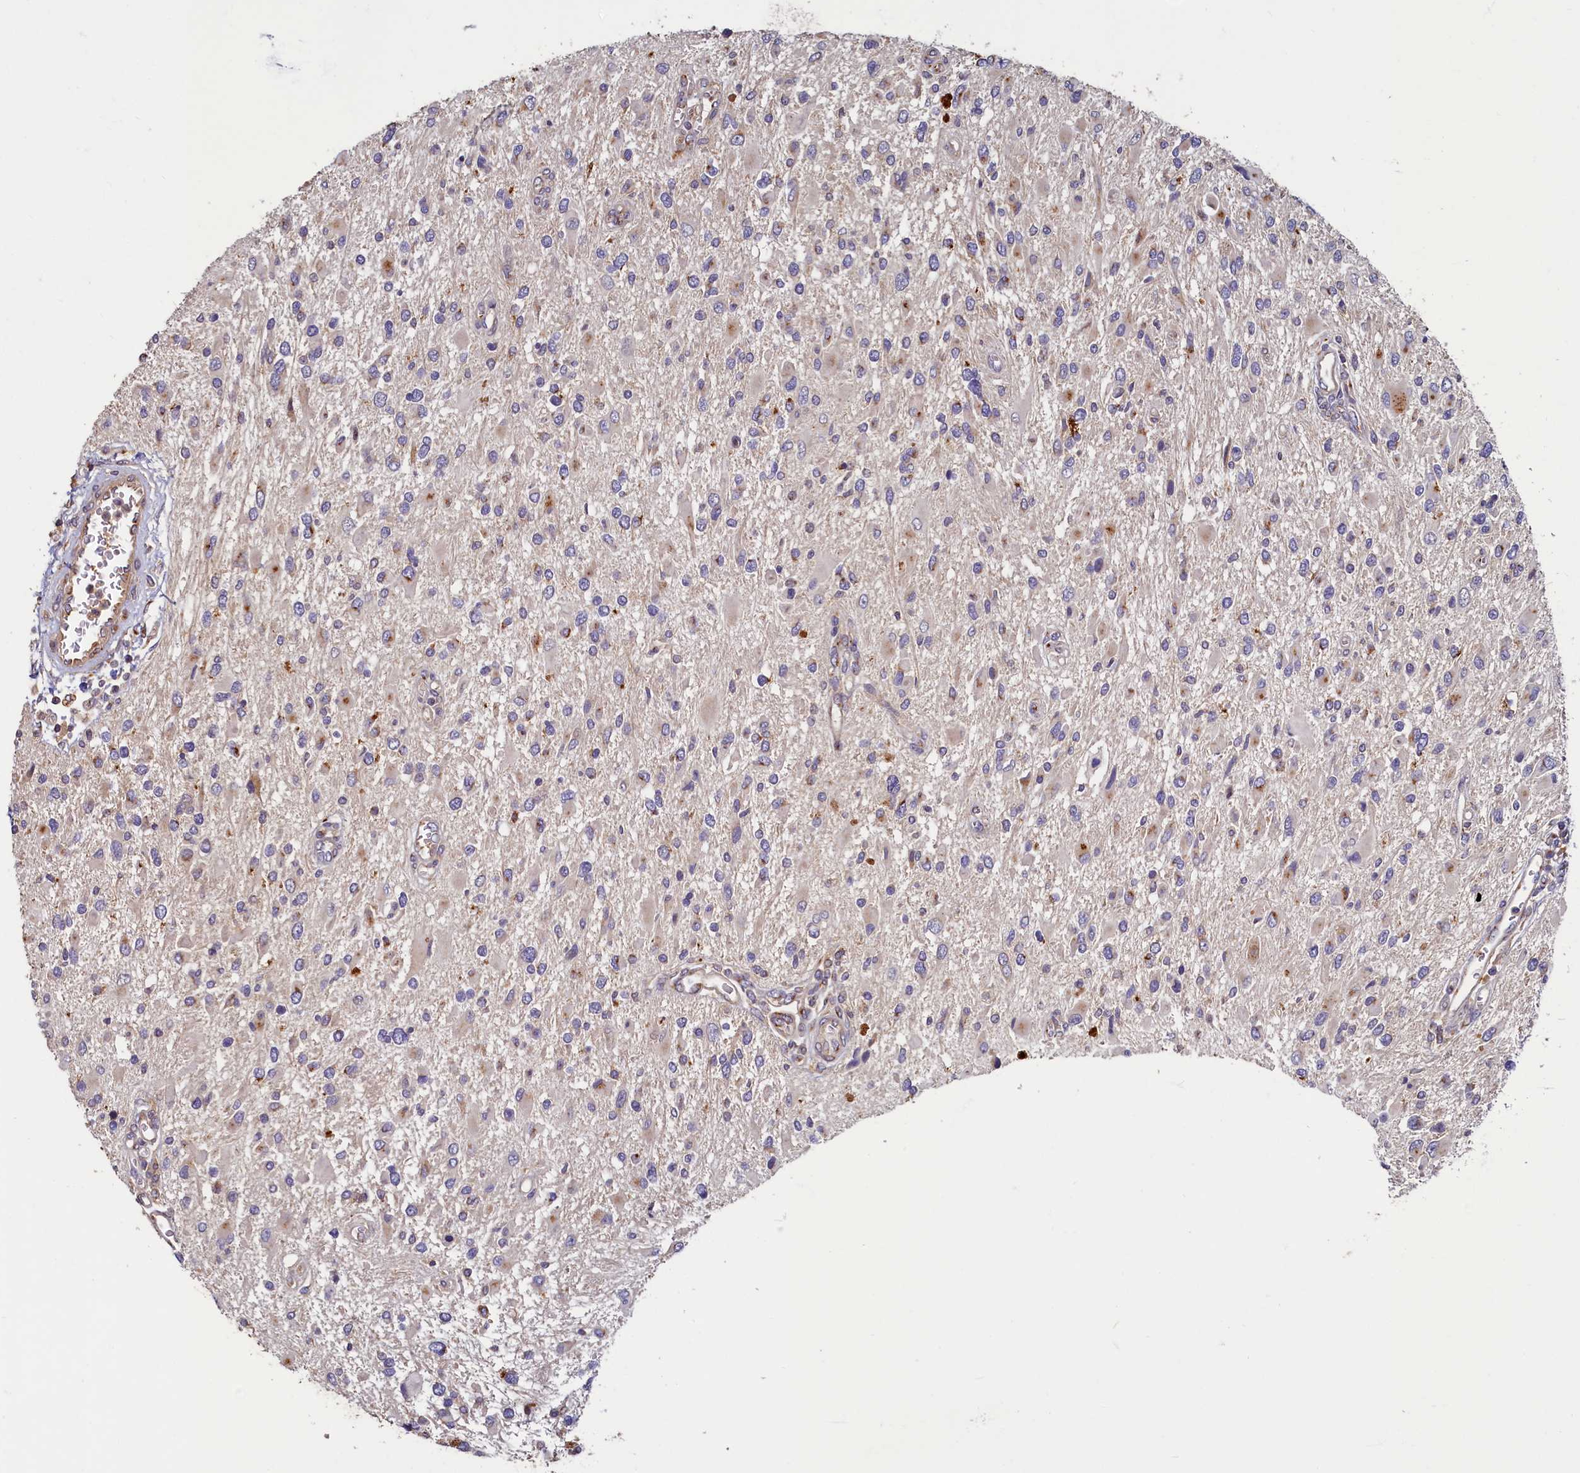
{"staining": {"intensity": "weak", "quantity": "<25%", "location": "cytoplasmic/membranous"}, "tissue": "glioma", "cell_type": "Tumor cells", "image_type": "cancer", "snomed": [{"axis": "morphology", "description": "Glioma, malignant, High grade"}, {"axis": "topography", "description": "Brain"}], "caption": "Tumor cells are negative for brown protein staining in malignant glioma (high-grade).", "gene": "TMEM181", "patient": {"sex": "male", "age": 53}}